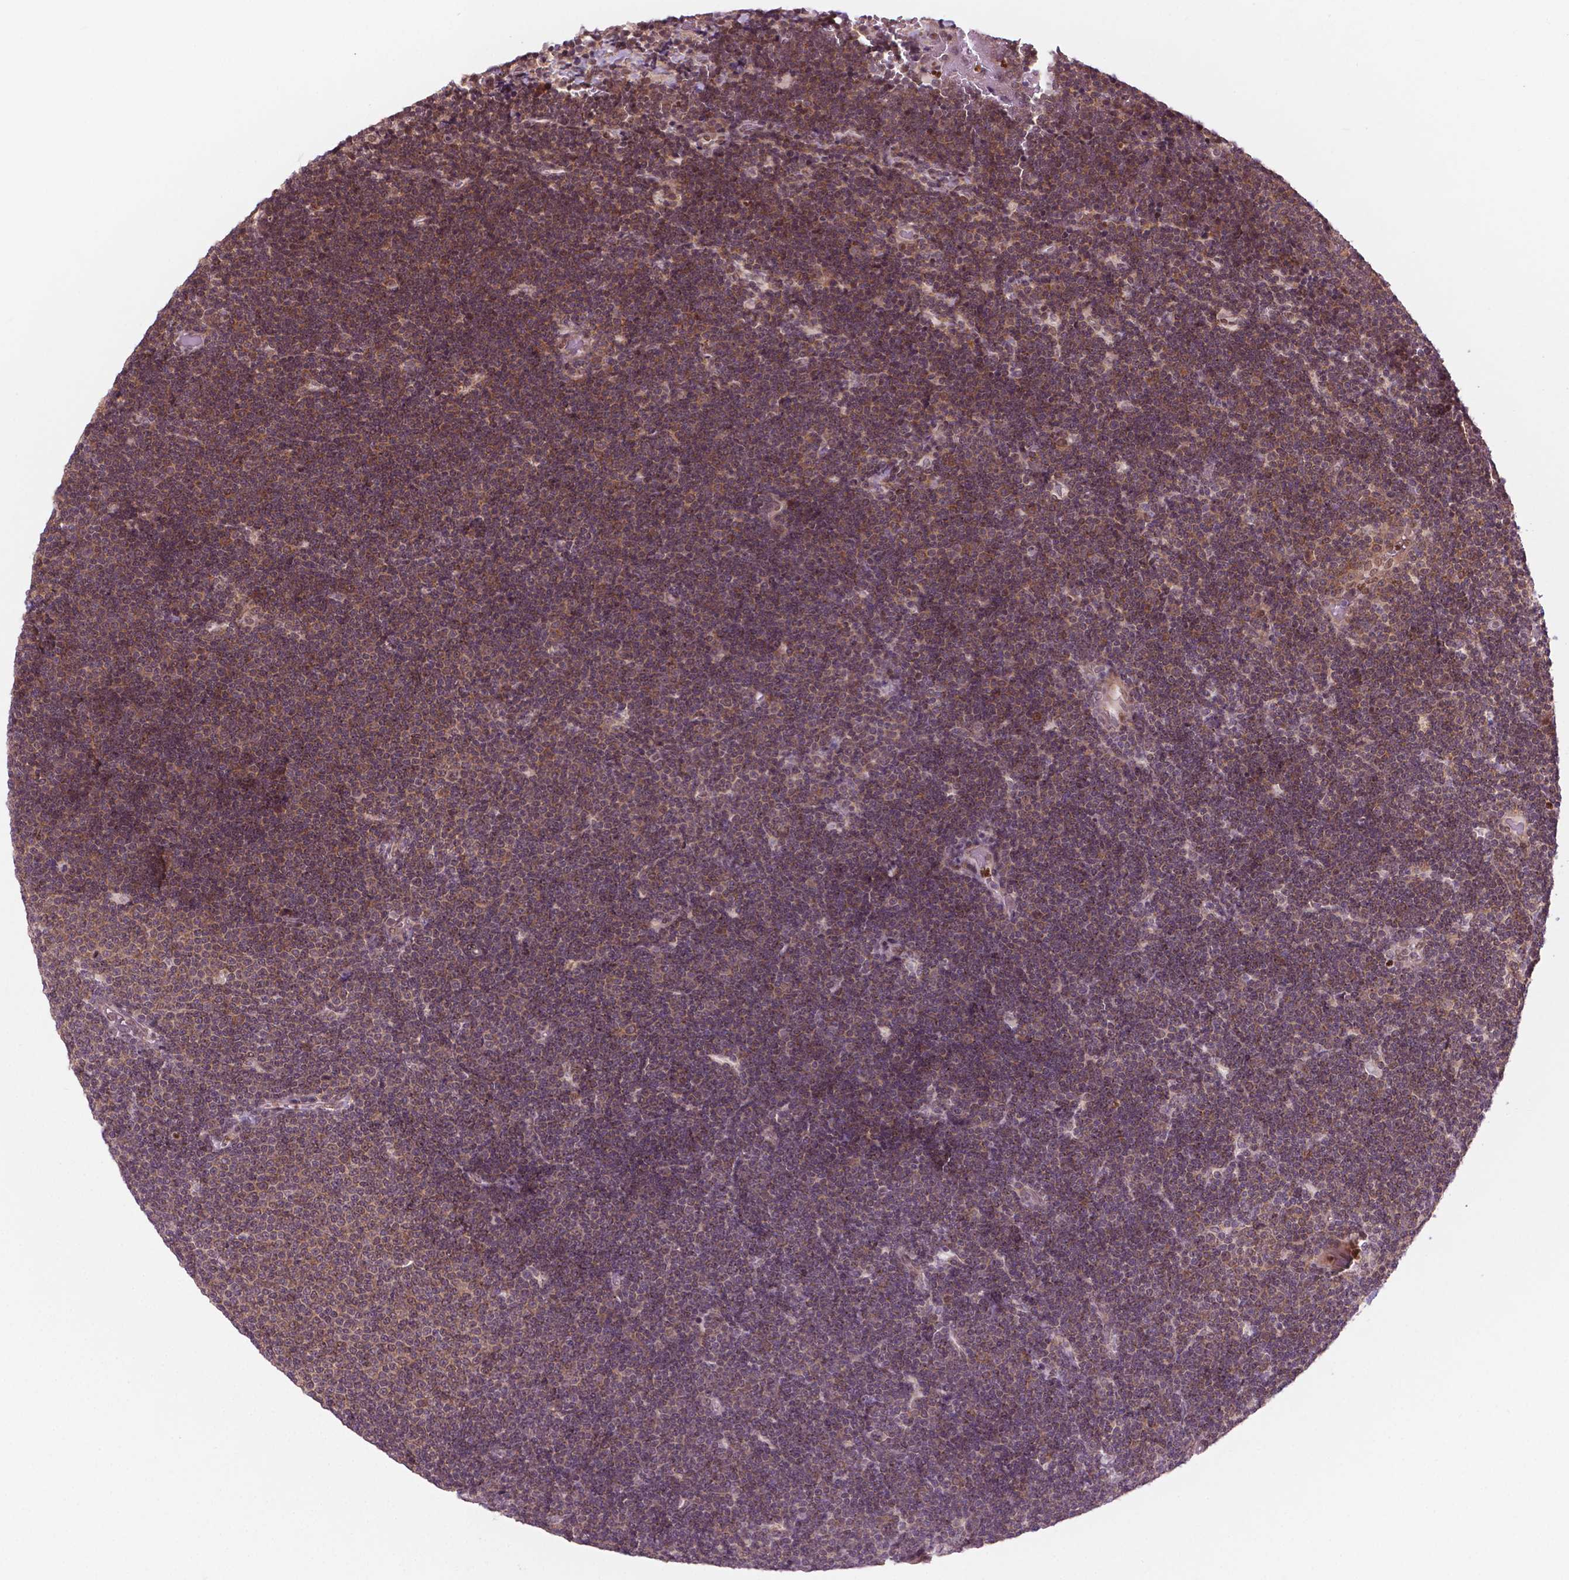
{"staining": {"intensity": "moderate", "quantity": "25%-75%", "location": "cytoplasmic/membranous,nuclear"}, "tissue": "lymphoma", "cell_type": "Tumor cells", "image_type": "cancer", "snomed": [{"axis": "morphology", "description": "Malignant lymphoma, non-Hodgkin's type, Low grade"}, {"axis": "topography", "description": "Brain"}], "caption": "Human lymphoma stained with a protein marker reveals moderate staining in tumor cells.", "gene": "NFAT5", "patient": {"sex": "female", "age": 66}}